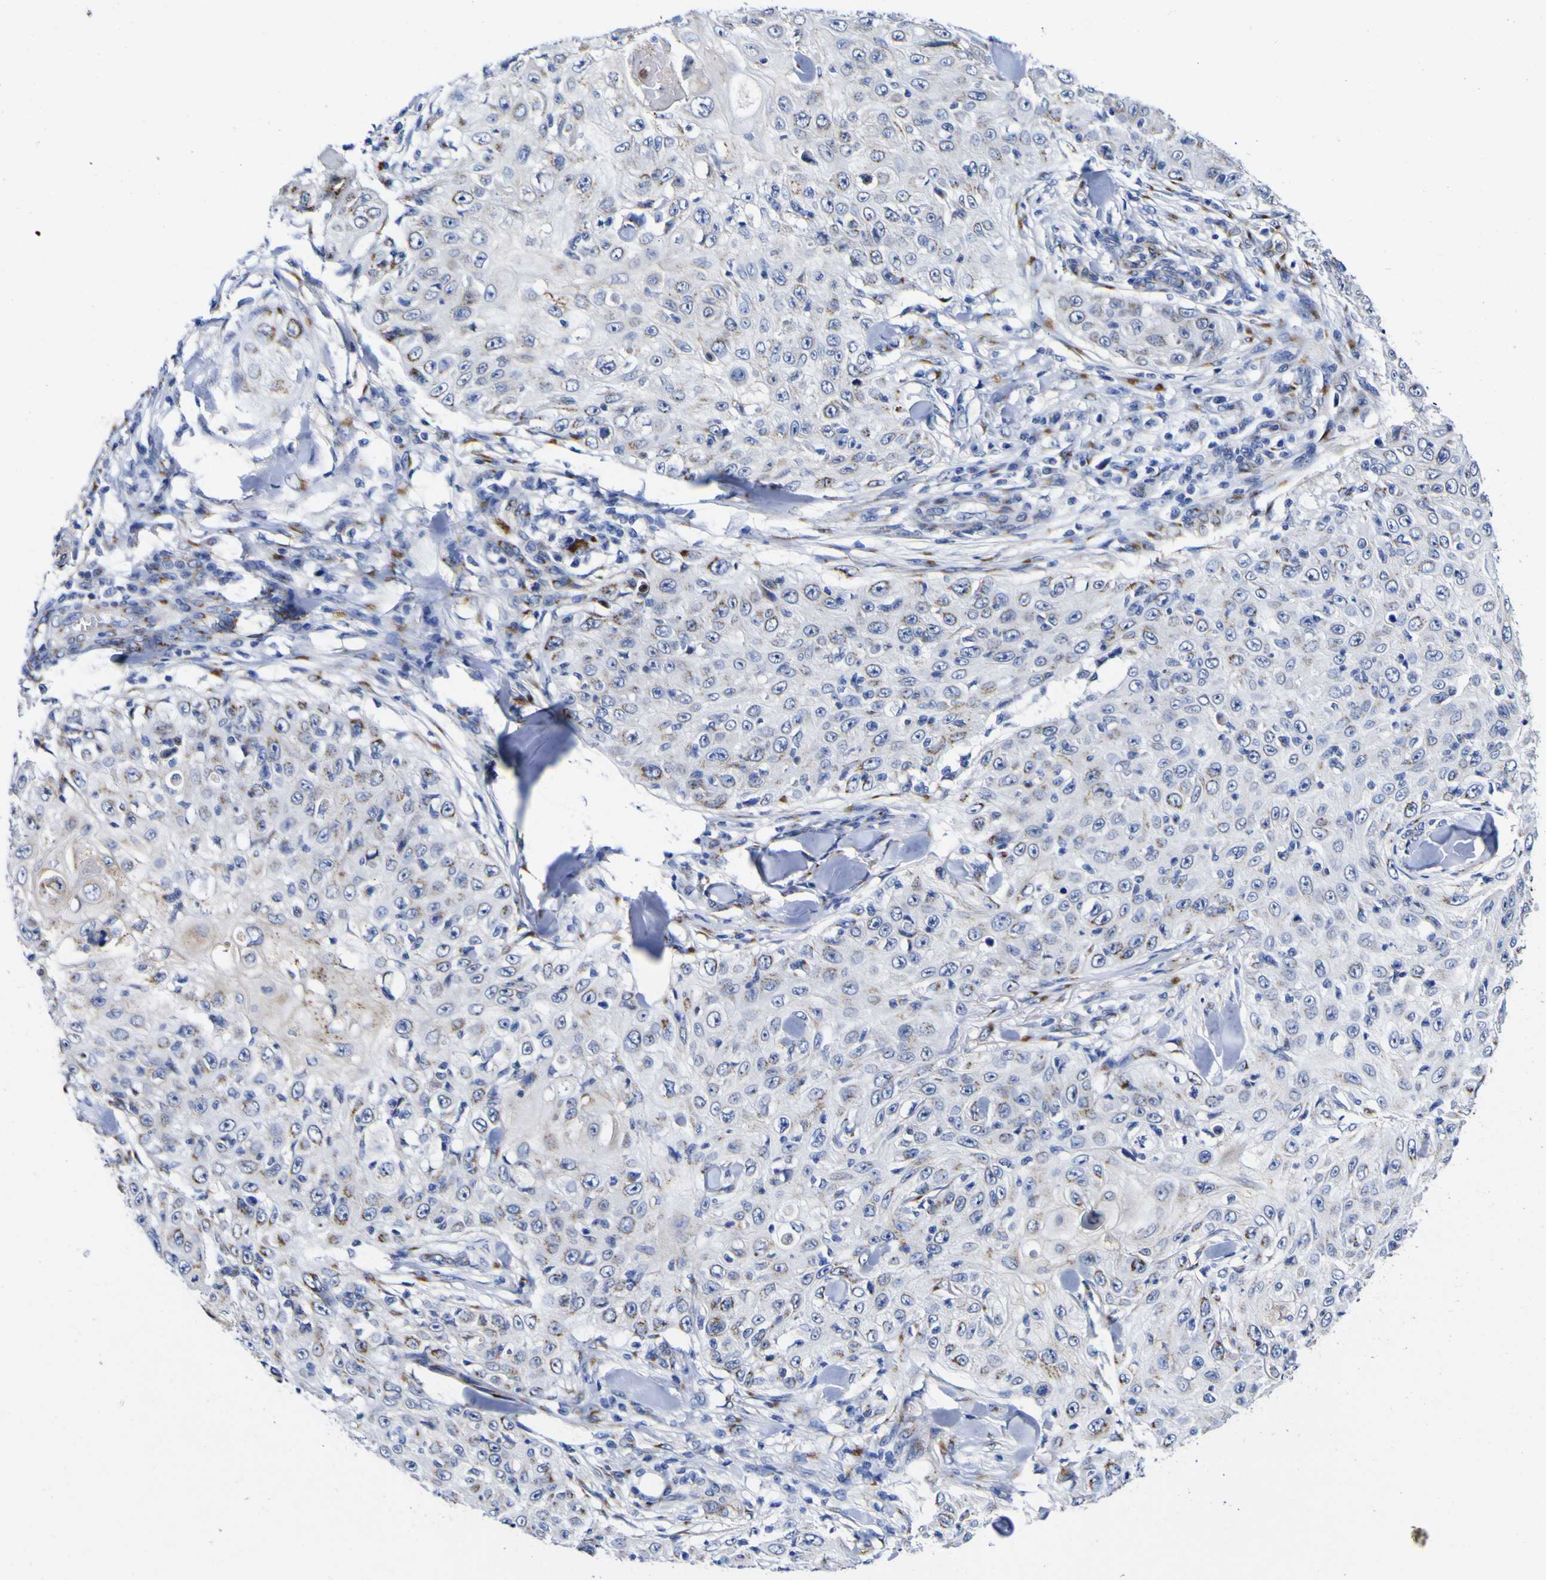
{"staining": {"intensity": "moderate", "quantity": "<25%", "location": "cytoplasmic/membranous"}, "tissue": "skin cancer", "cell_type": "Tumor cells", "image_type": "cancer", "snomed": [{"axis": "morphology", "description": "Squamous cell carcinoma, NOS"}, {"axis": "topography", "description": "Skin"}], "caption": "An IHC image of neoplastic tissue is shown. Protein staining in brown highlights moderate cytoplasmic/membranous positivity in skin cancer (squamous cell carcinoma) within tumor cells. (Stains: DAB in brown, nuclei in blue, Microscopy: brightfield microscopy at high magnification).", "gene": "GOLM1", "patient": {"sex": "male", "age": 86}}